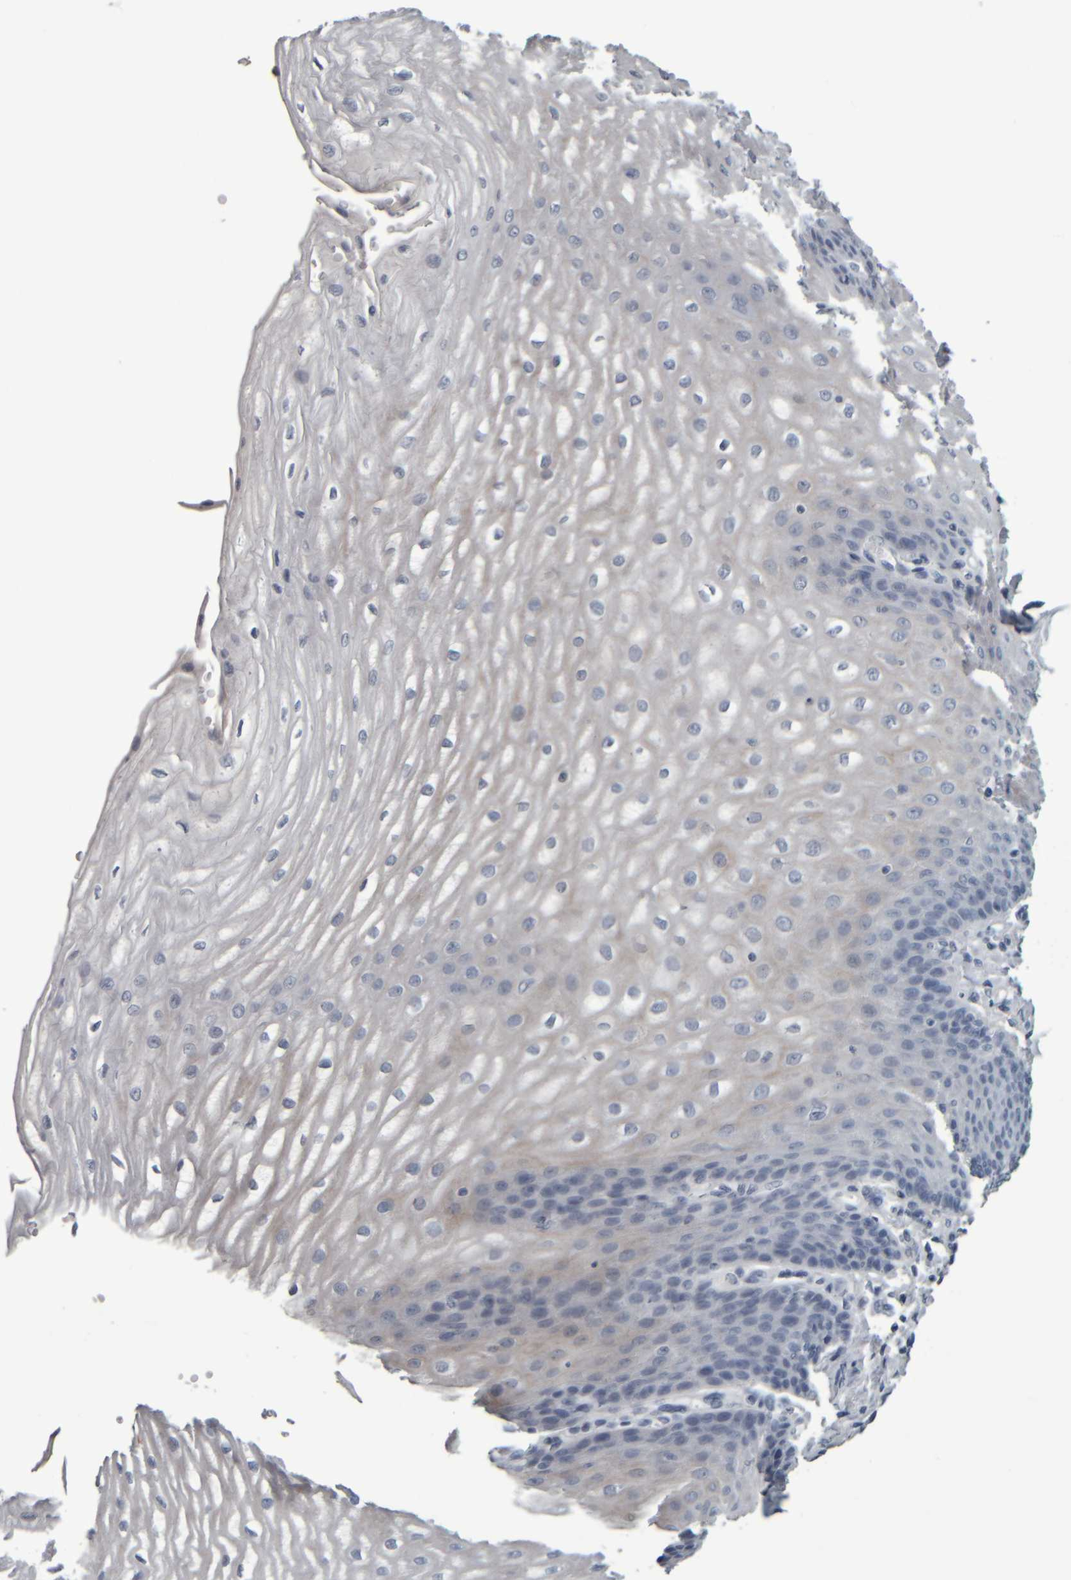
{"staining": {"intensity": "negative", "quantity": "none", "location": "none"}, "tissue": "esophagus", "cell_type": "Squamous epithelial cells", "image_type": "normal", "snomed": [{"axis": "morphology", "description": "Normal tissue, NOS"}, {"axis": "topography", "description": "Esophagus"}], "caption": "Human esophagus stained for a protein using IHC shows no staining in squamous epithelial cells.", "gene": "CAVIN4", "patient": {"sex": "male", "age": 54}}